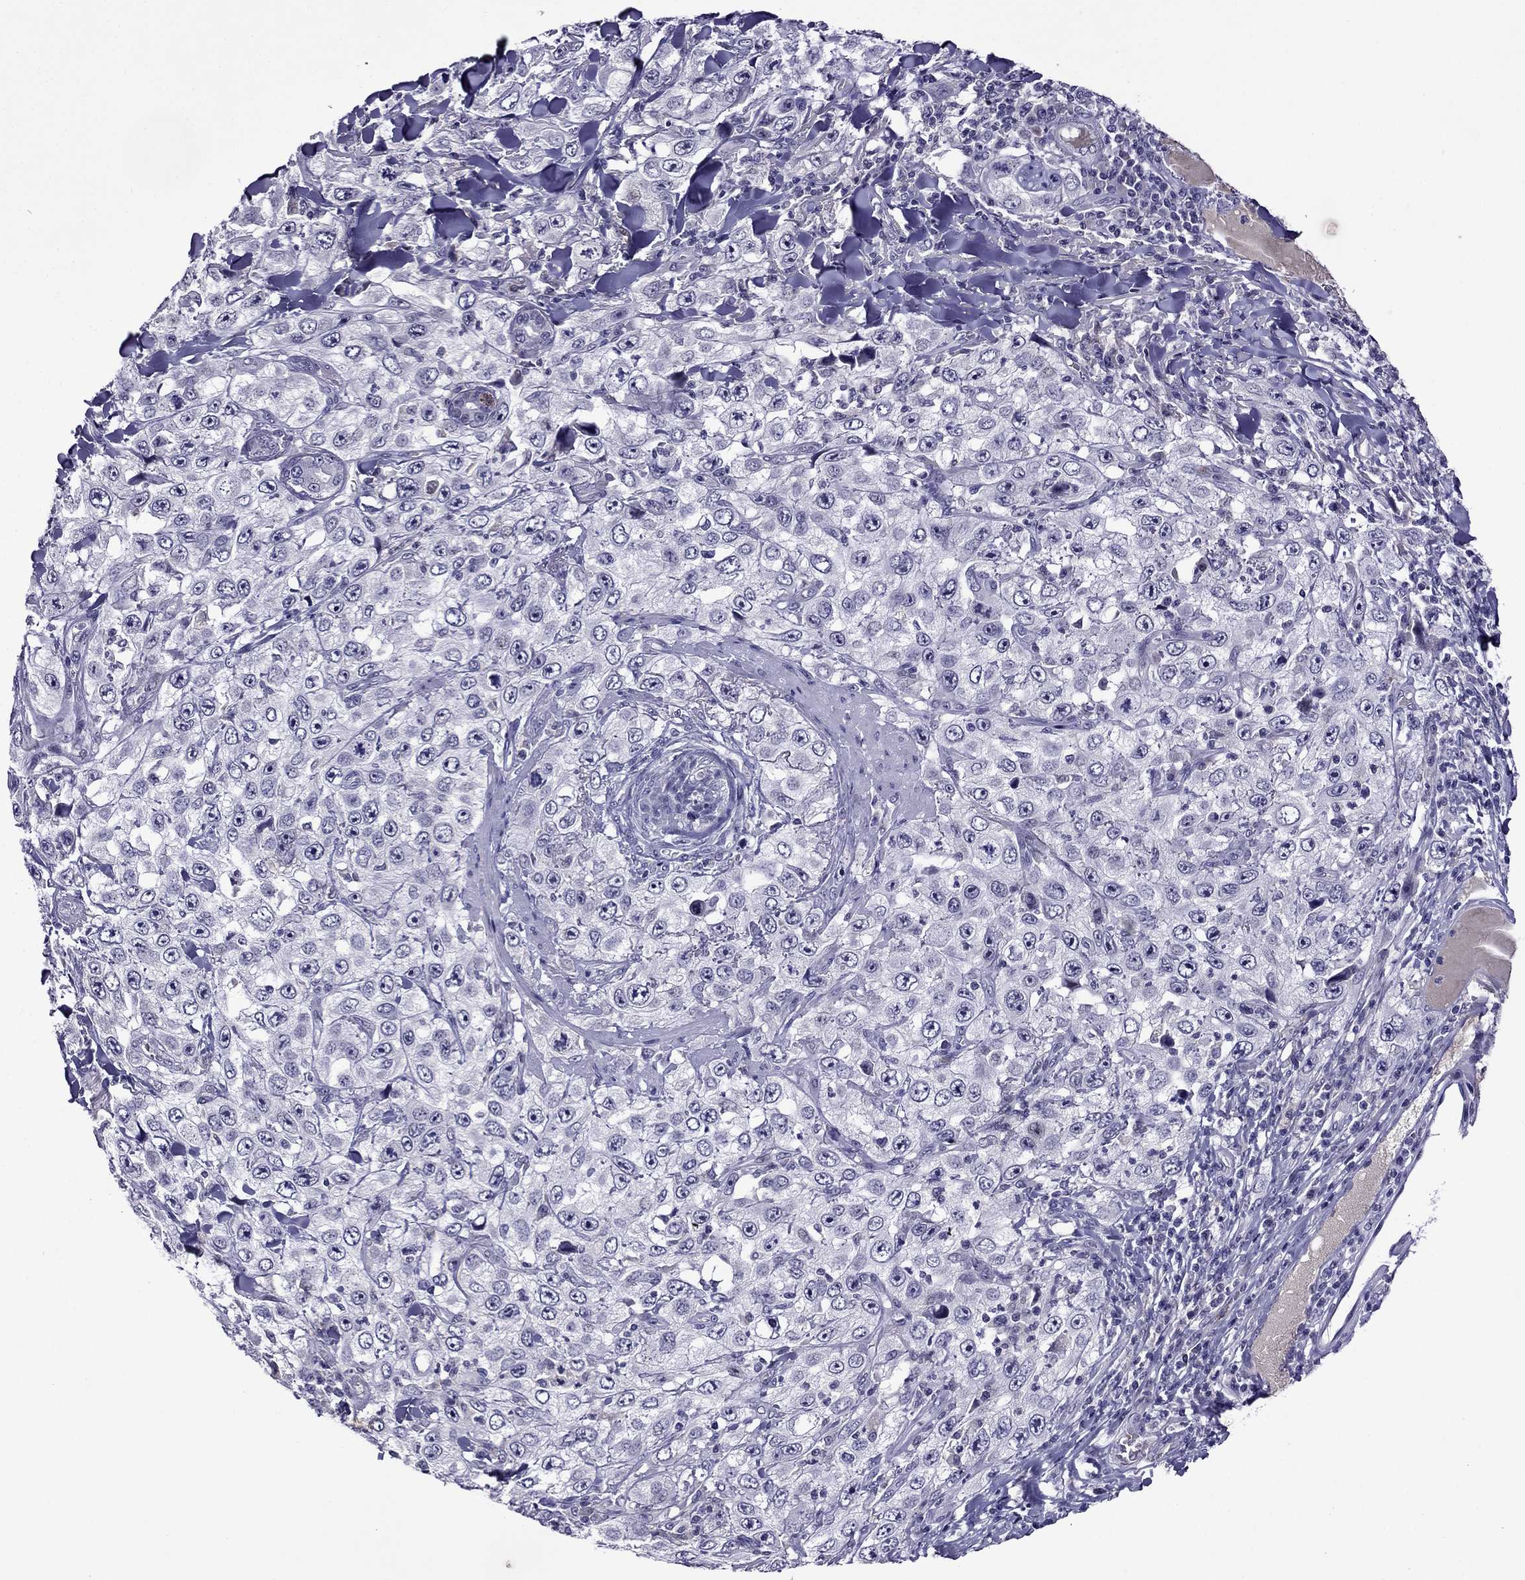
{"staining": {"intensity": "negative", "quantity": "none", "location": "none"}, "tissue": "skin cancer", "cell_type": "Tumor cells", "image_type": "cancer", "snomed": [{"axis": "morphology", "description": "Squamous cell carcinoma, NOS"}, {"axis": "topography", "description": "Skin"}], "caption": "There is no significant positivity in tumor cells of squamous cell carcinoma (skin).", "gene": "SPTBN4", "patient": {"sex": "male", "age": 82}}